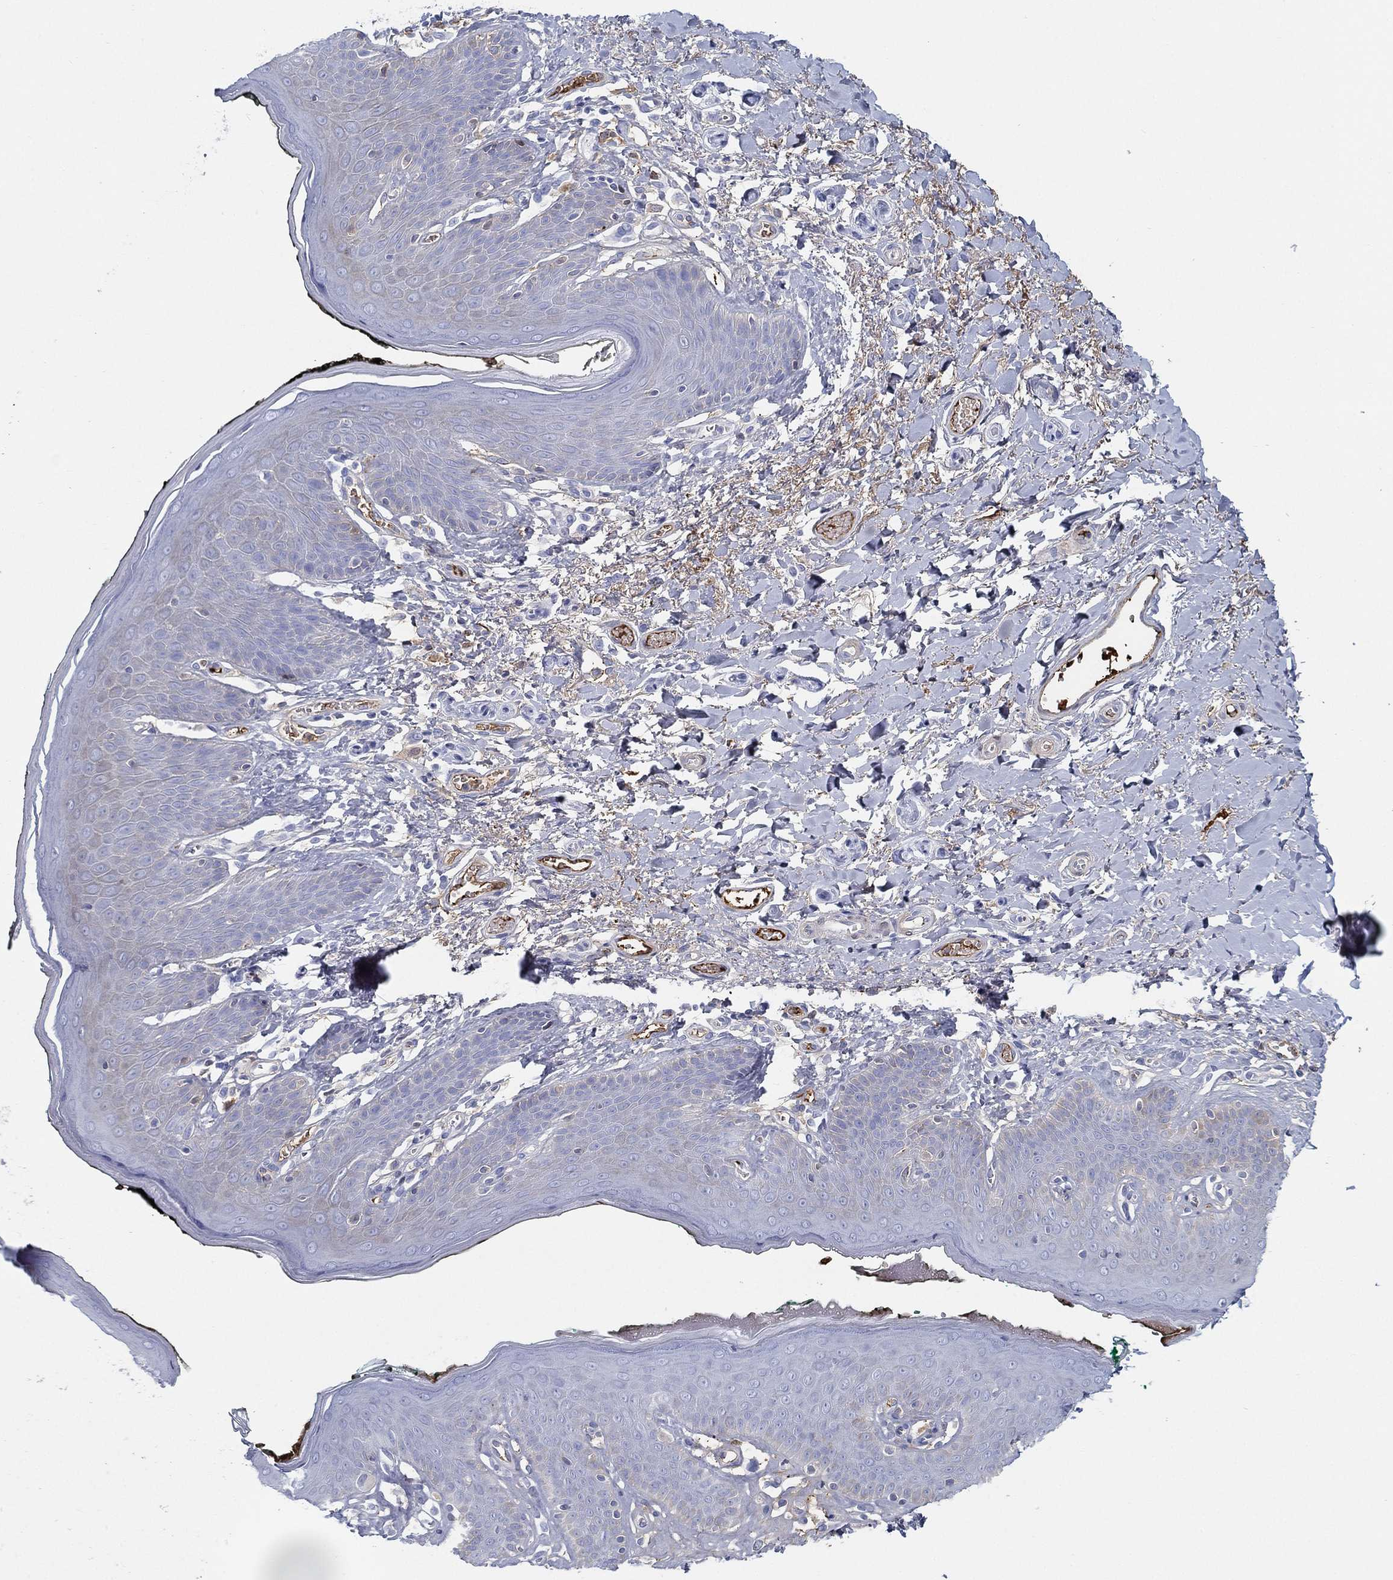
{"staining": {"intensity": "weak", "quantity": "25%-75%", "location": "cytoplasmic/membranous"}, "tissue": "vagina", "cell_type": "Squamous epithelial cells", "image_type": "normal", "snomed": [{"axis": "morphology", "description": "Normal tissue, NOS"}, {"axis": "topography", "description": "Vagina"}], "caption": "An immunohistochemistry image of unremarkable tissue is shown. Protein staining in brown highlights weak cytoplasmic/membranous positivity in vagina within squamous epithelial cells. Using DAB (3,3'-diaminobenzidine) (brown) and hematoxylin (blue) stains, captured at high magnification using brightfield microscopy.", "gene": "IFNB1", "patient": {"sex": "female", "age": 66}}